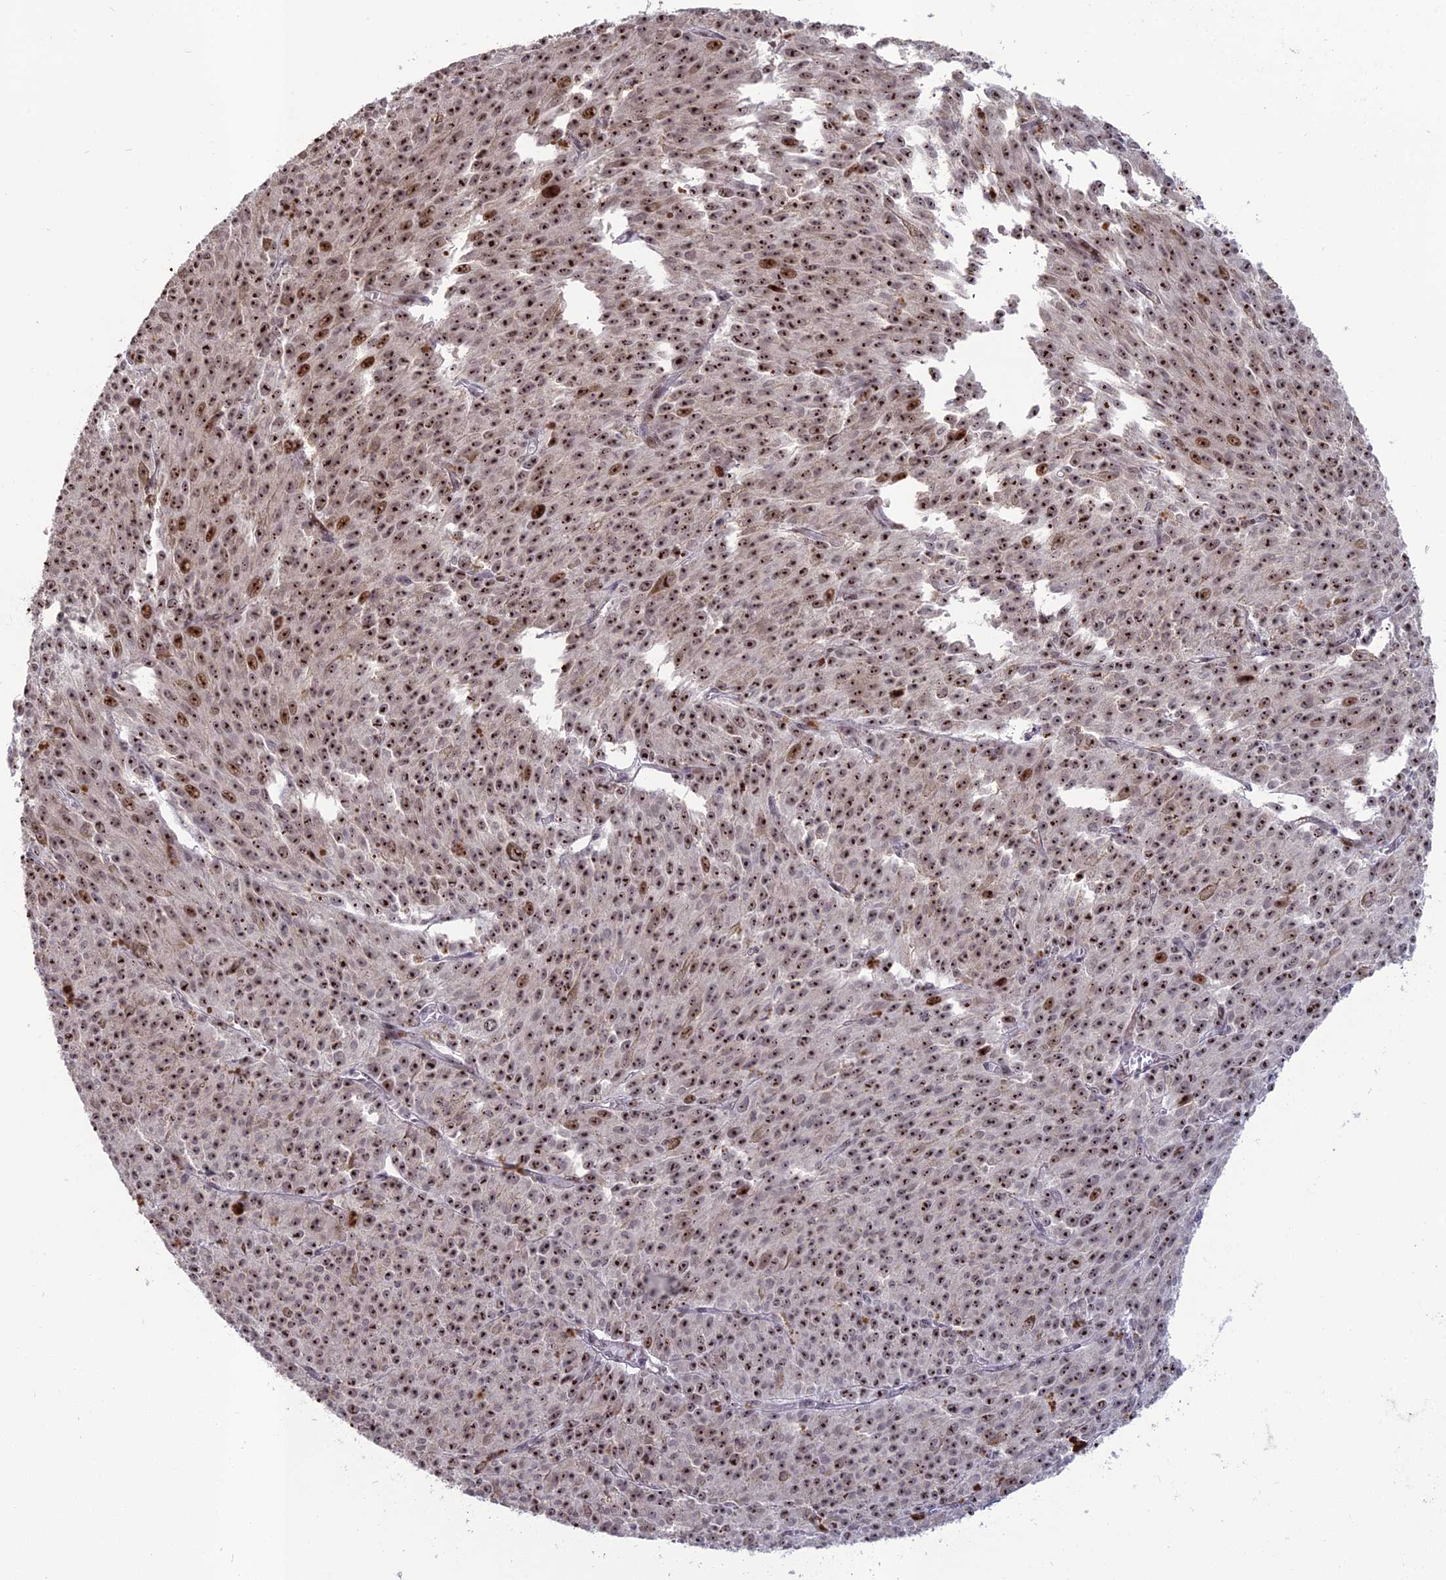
{"staining": {"intensity": "strong", "quantity": ">75%", "location": "nuclear"}, "tissue": "melanoma", "cell_type": "Tumor cells", "image_type": "cancer", "snomed": [{"axis": "morphology", "description": "Malignant melanoma, NOS"}, {"axis": "topography", "description": "Skin"}], "caption": "Protein analysis of malignant melanoma tissue reveals strong nuclear staining in approximately >75% of tumor cells.", "gene": "FAM131A", "patient": {"sex": "female", "age": 52}}